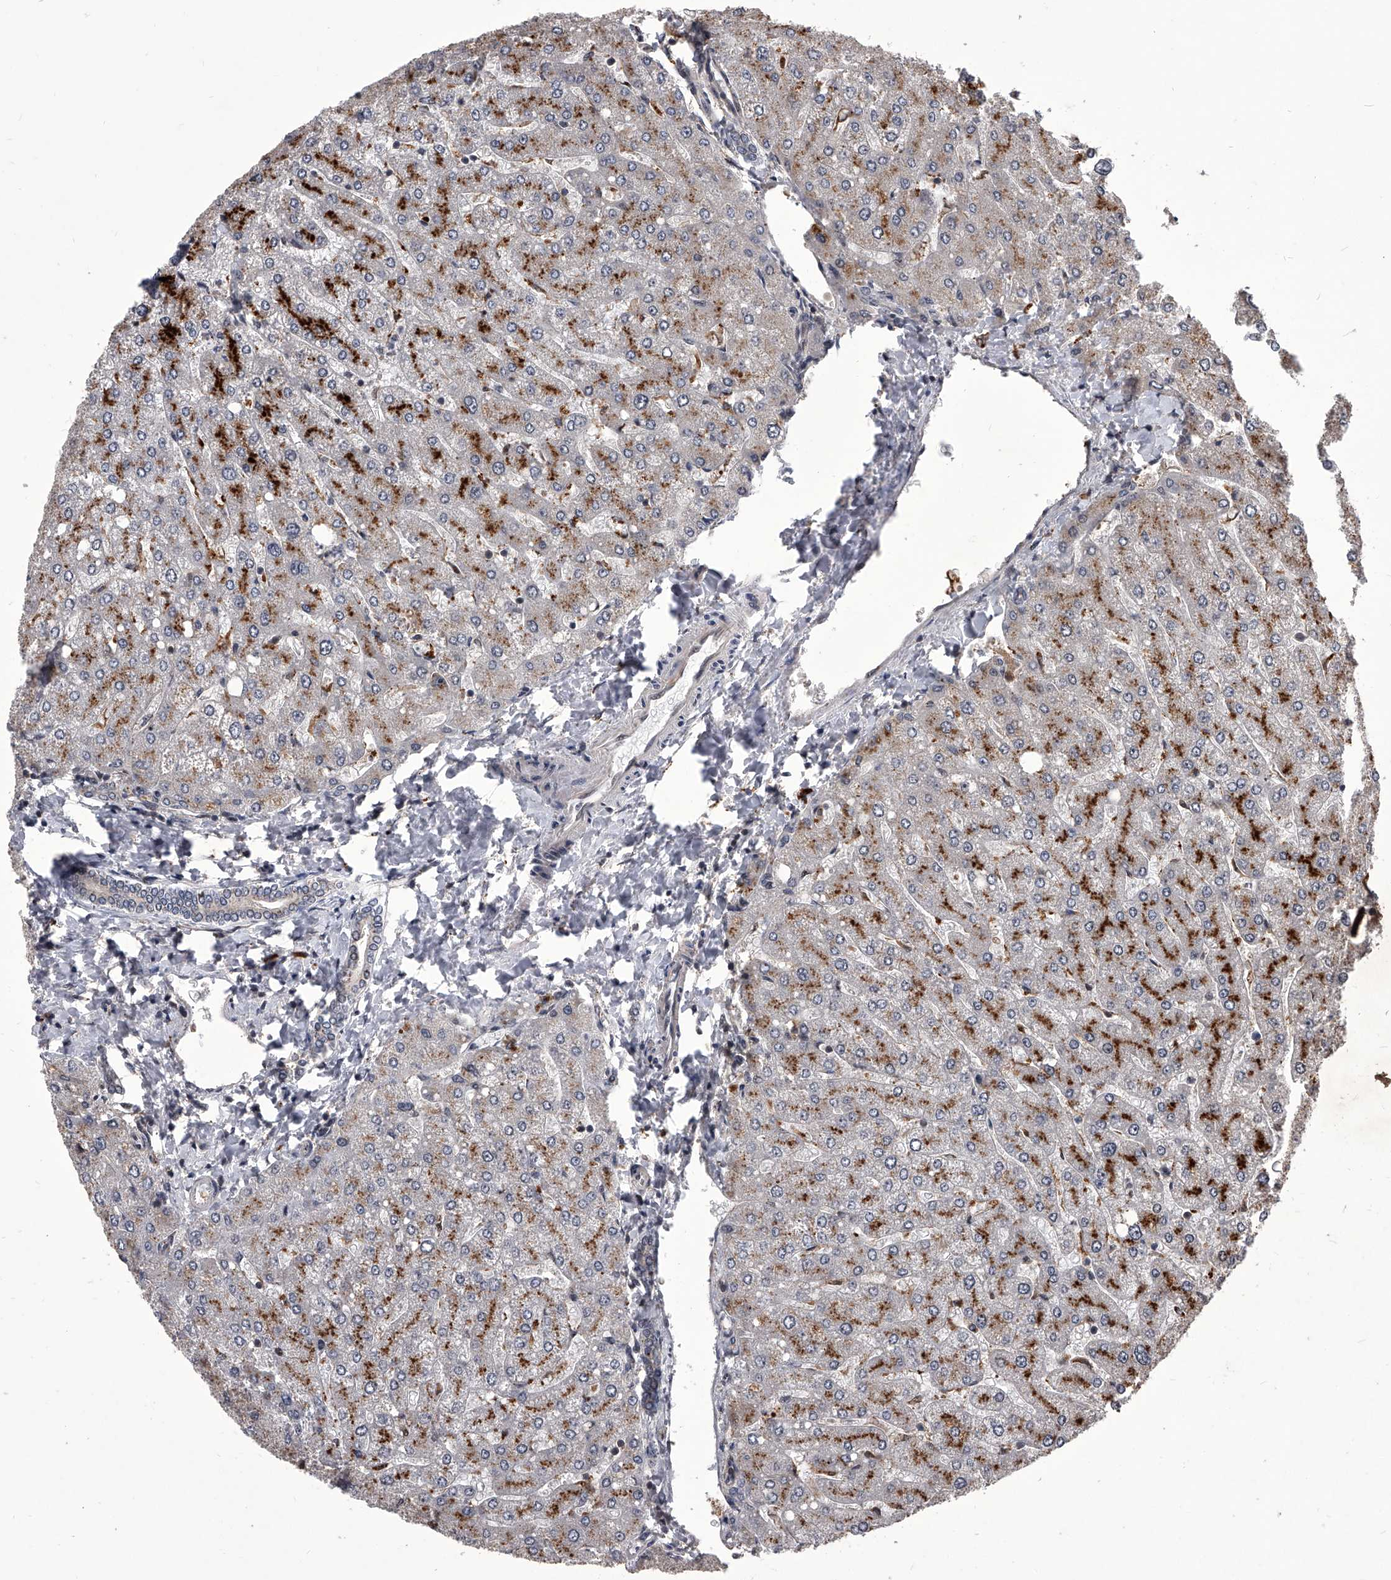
{"staining": {"intensity": "weak", "quantity": "<25%", "location": "cytoplasmic/membranous"}, "tissue": "liver", "cell_type": "Cholangiocytes", "image_type": "normal", "snomed": [{"axis": "morphology", "description": "Normal tissue, NOS"}, {"axis": "topography", "description": "Liver"}], "caption": "Immunohistochemical staining of benign liver shows no significant staining in cholangiocytes.", "gene": "CMTR1", "patient": {"sex": "male", "age": 55}}